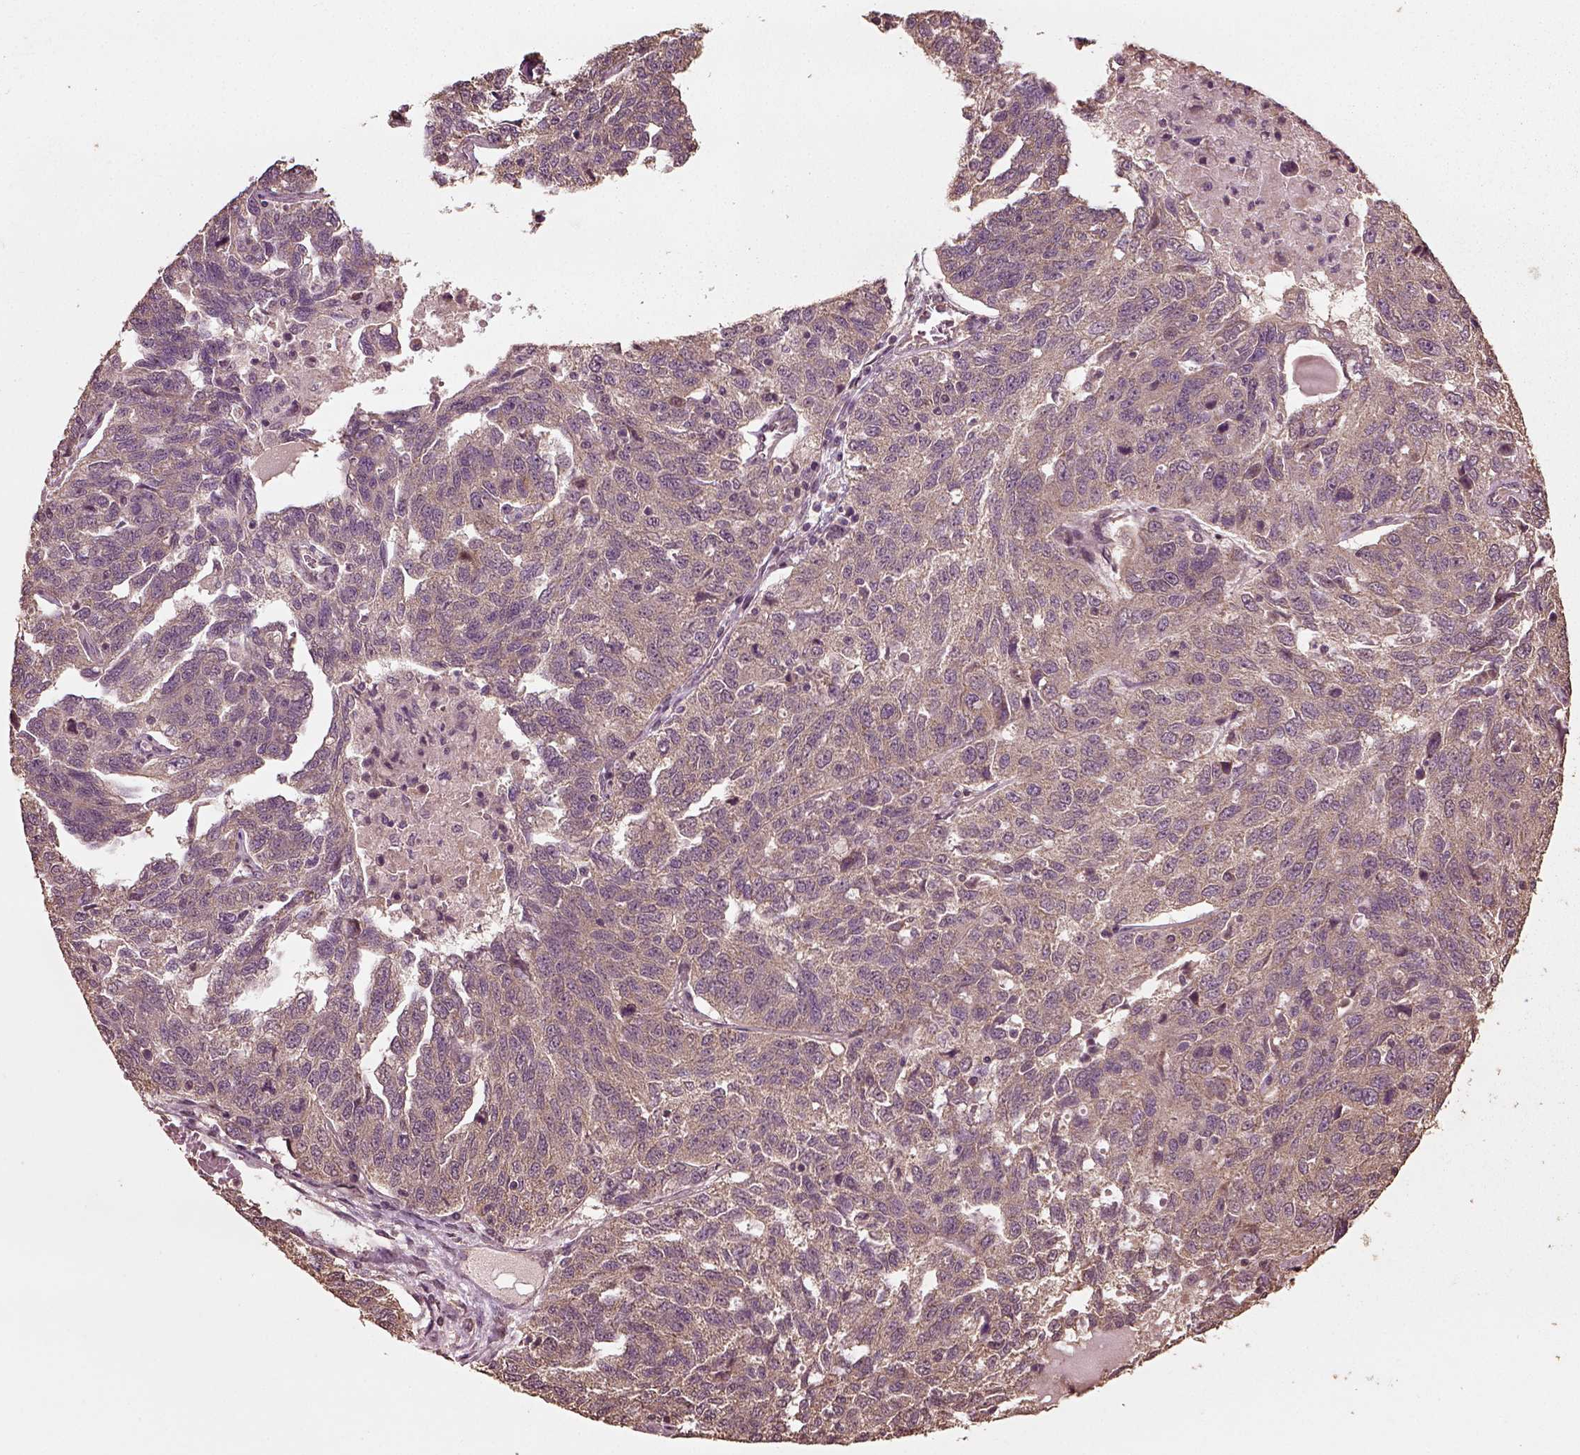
{"staining": {"intensity": "weak", "quantity": ">75%", "location": "cytoplasmic/membranous"}, "tissue": "ovarian cancer", "cell_type": "Tumor cells", "image_type": "cancer", "snomed": [{"axis": "morphology", "description": "Cystadenocarcinoma, serous, NOS"}, {"axis": "topography", "description": "Ovary"}], "caption": "High-magnification brightfield microscopy of ovarian serous cystadenocarcinoma stained with DAB (brown) and counterstained with hematoxylin (blue). tumor cells exhibit weak cytoplasmic/membranous positivity is present in about>75% of cells.", "gene": "ERV3-1", "patient": {"sex": "female", "age": 71}}